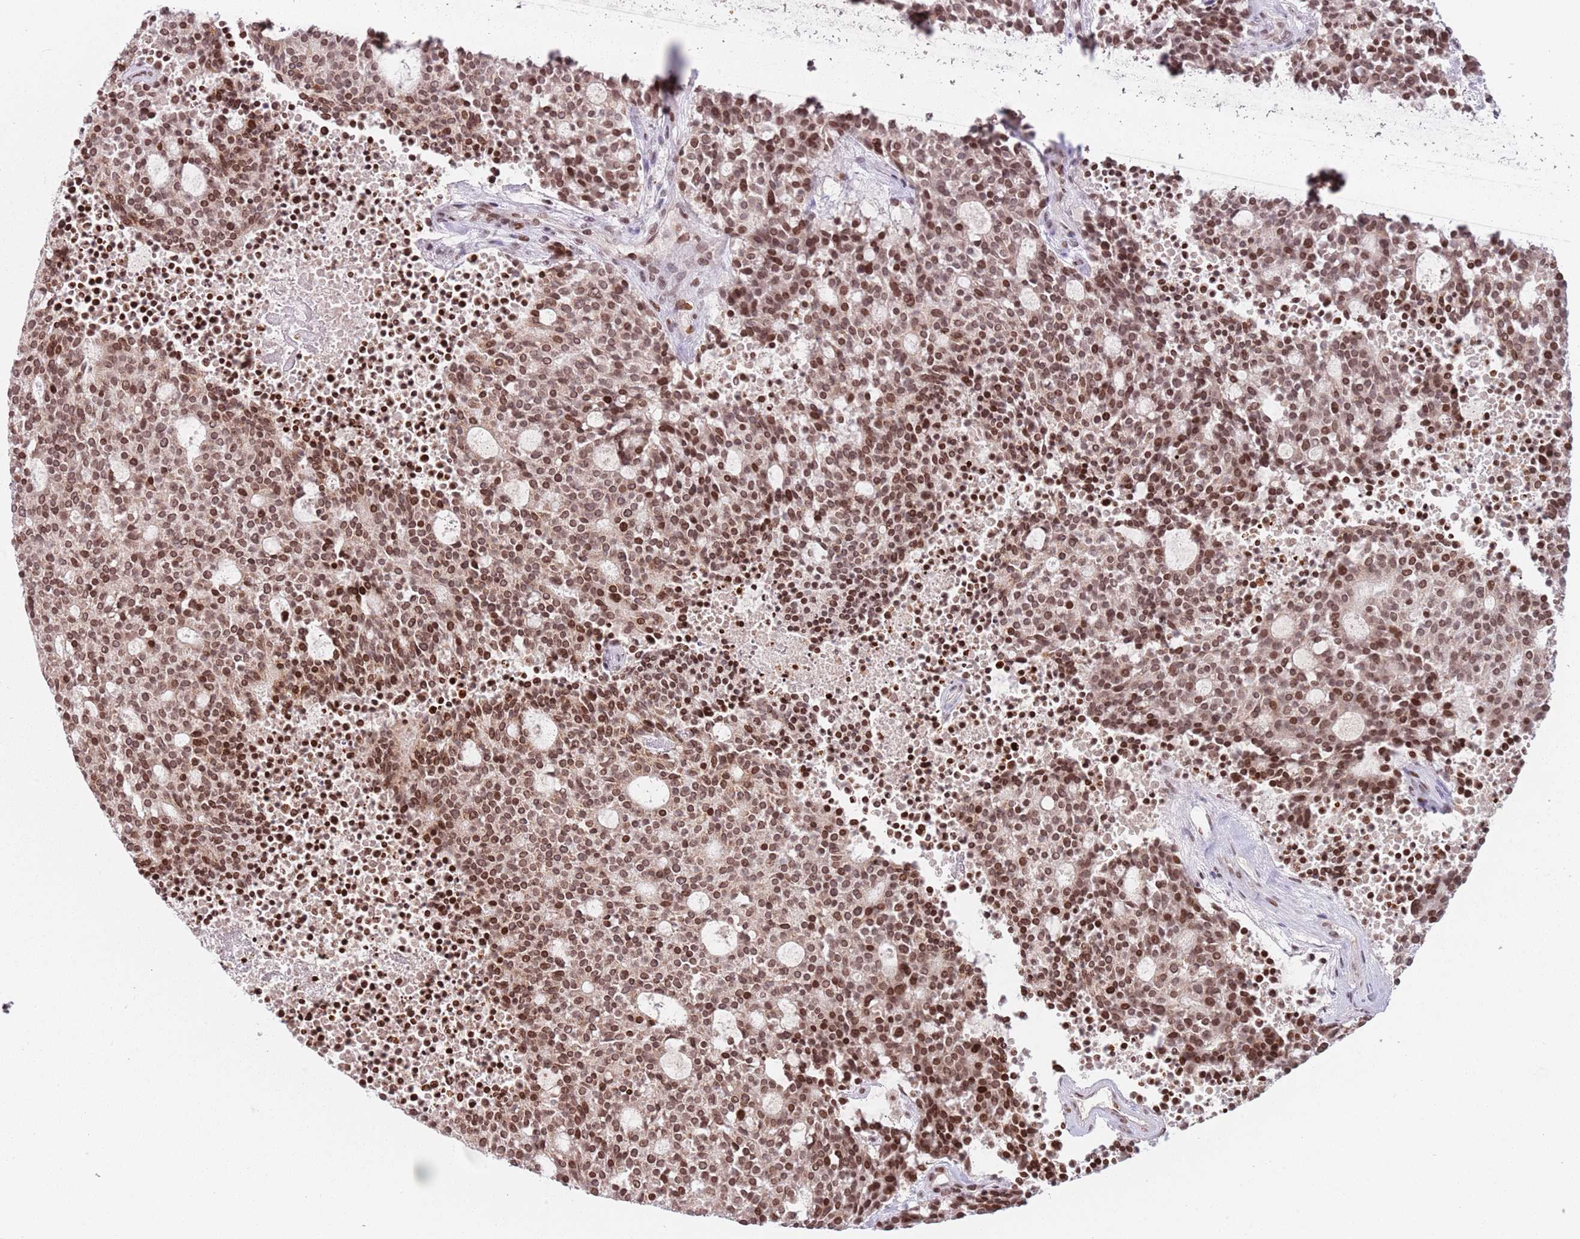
{"staining": {"intensity": "moderate", "quantity": ">75%", "location": "nuclear"}, "tissue": "carcinoid", "cell_type": "Tumor cells", "image_type": "cancer", "snomed": [{"axis": "morphology", "description": "Carcinoid, malignant, NOS"}, {"axis": "topography", "description": "Pancreas"}], "caption": "This histopathology image displays immunohistochemistry (IHC) staining of human malignant carcinoid, with medium moderate nuclear expression in about >75% of tumor cells.", "gene": "SH3RF3", "patient": {"sex": "female", "age": 54}}